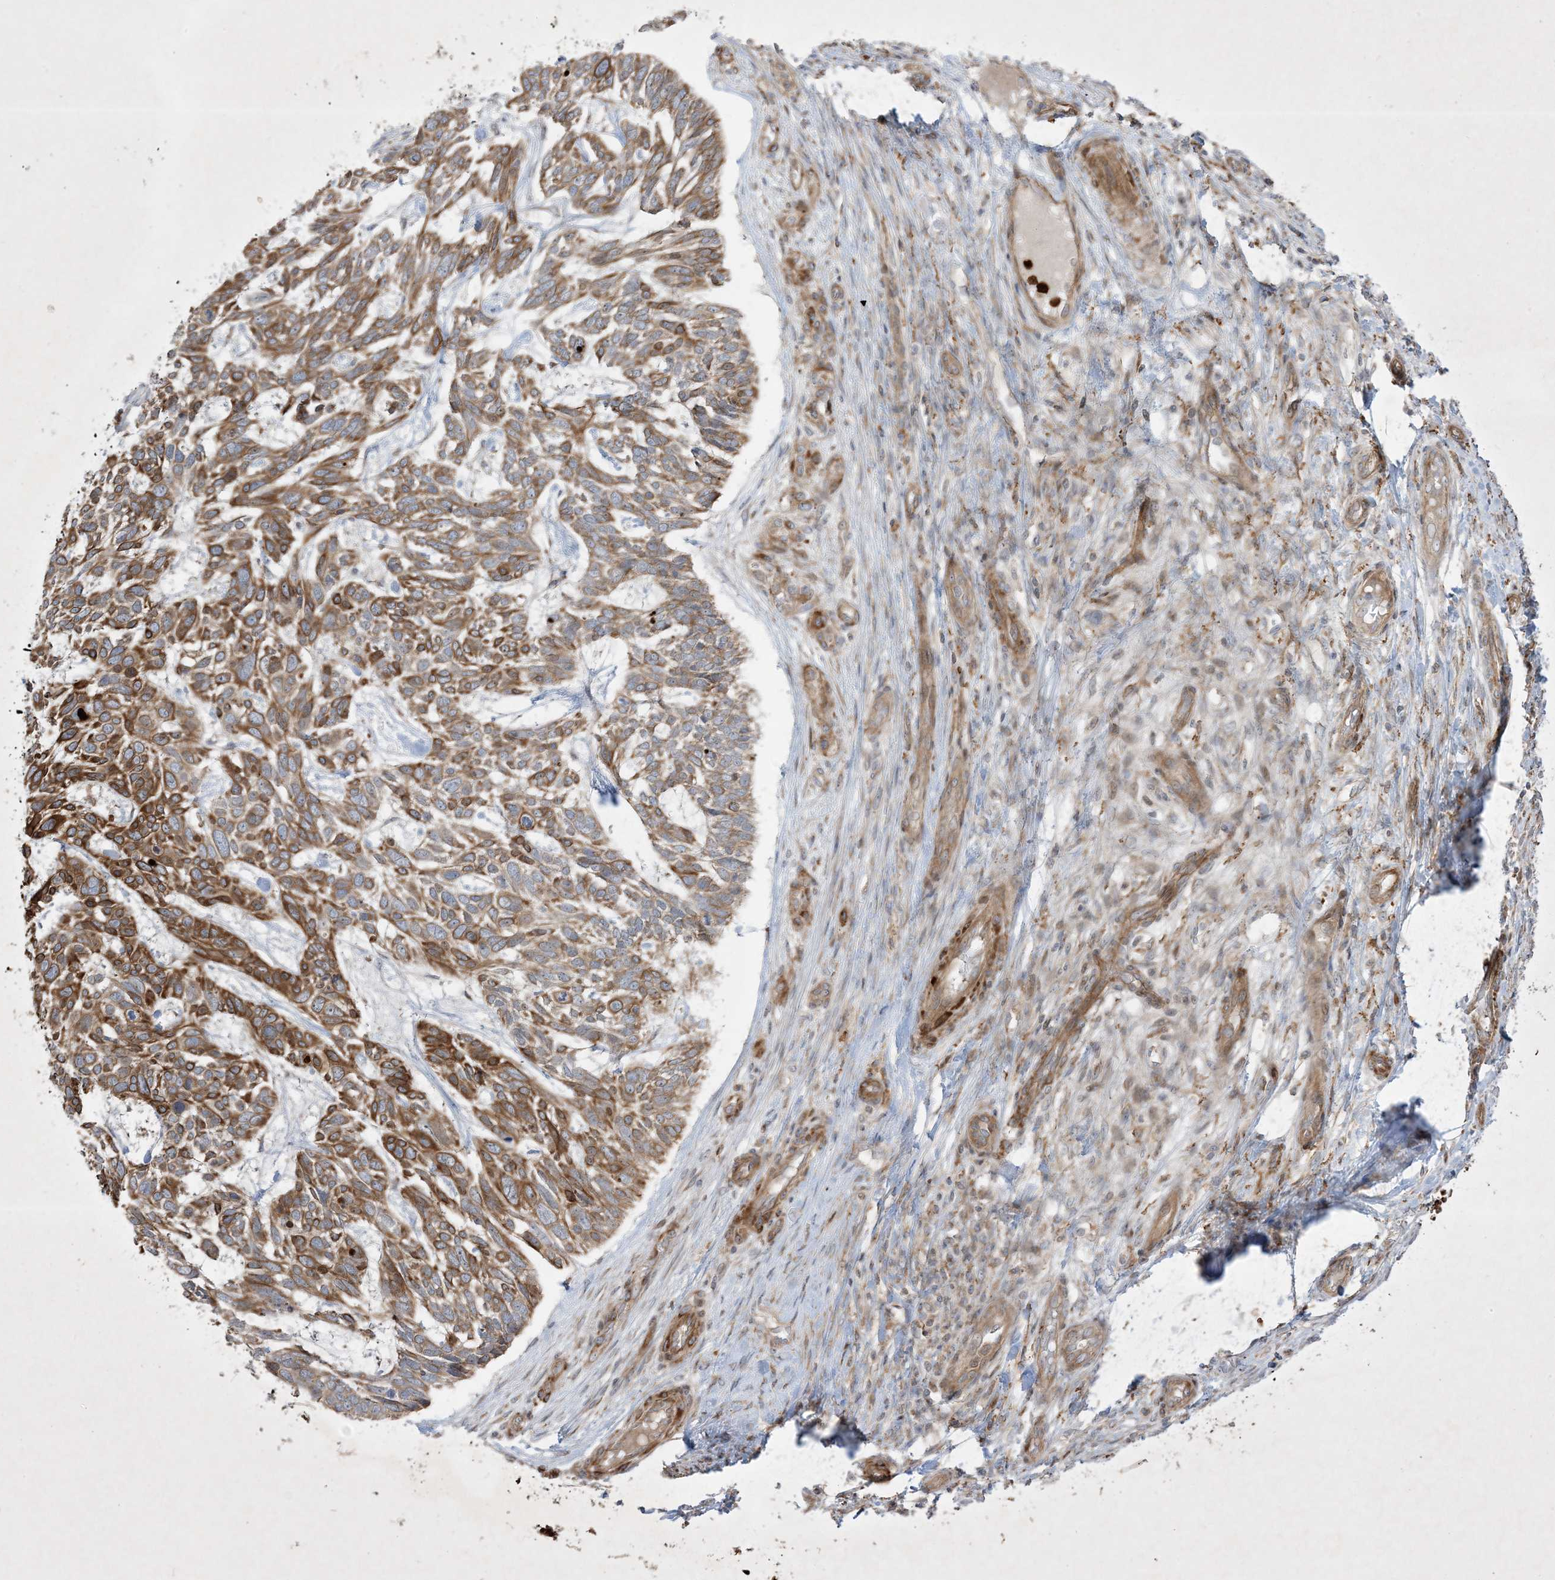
{"staining": {"intensity": "strong", "quantity": ">75%", "location": "cytoplasmic/membranous"}, "tissue": "skin cancer", "cell_type": "Tumor cells", "image_type": "cancer", "snomed": [{"axis": "morphology", "description": "Basal cell carcinoma"}, {"axis": "topography", "description": "Skin"}], "caption": "Immunohistochemical staining of basal cell carcinoma (skin) displays high levels of strong cytoplasmic/membranous expression in about >75% of tumor cells.", "gene": "IFT57", "patient": {"sex": "male", "age": 88}}